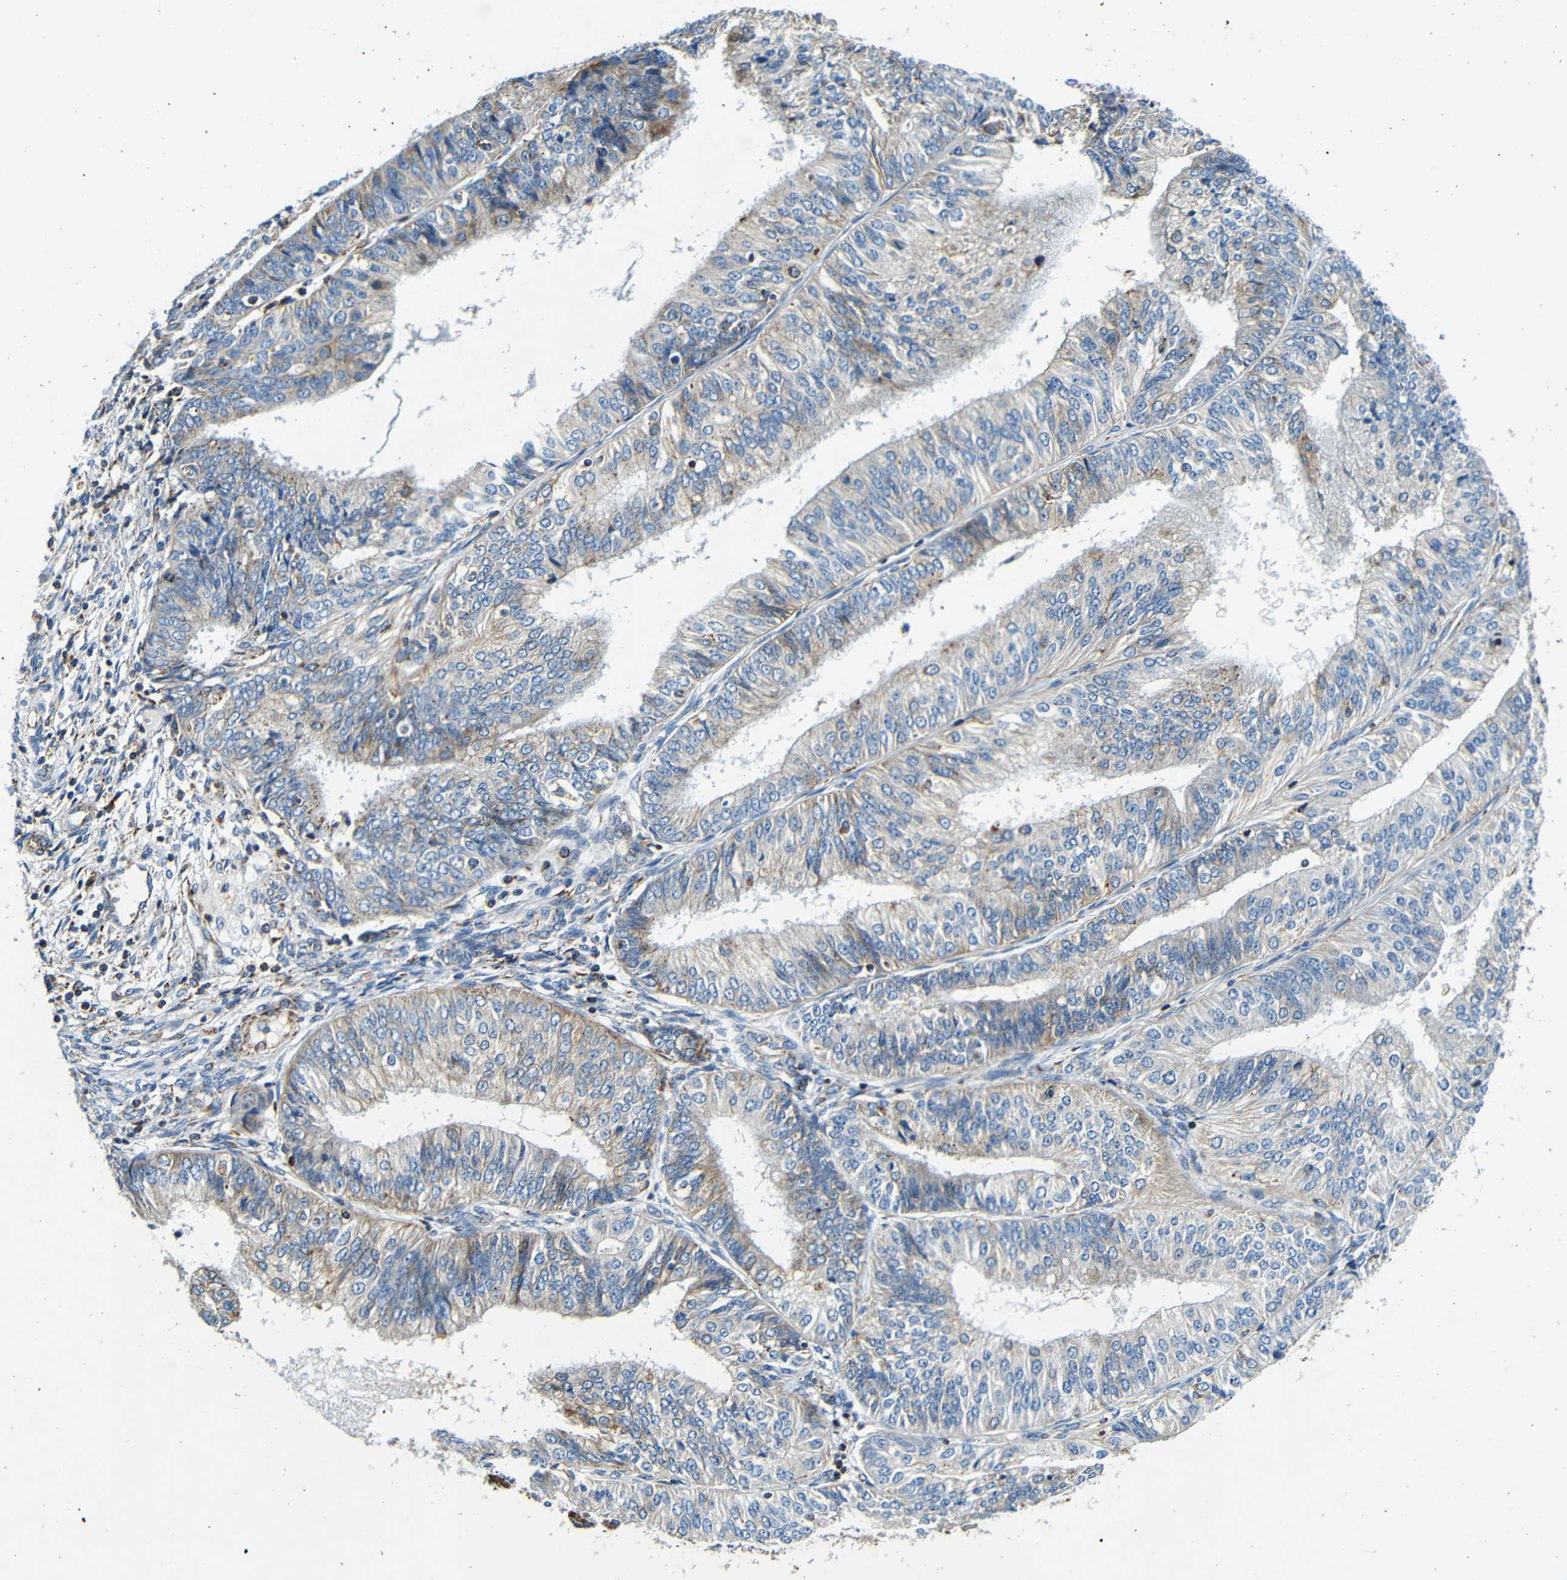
{"staining": {"intensity": "moderate", "quantity": "25%-75%", "location": "cytoplasmic/membranous"}, "tissue": "endometrial cancer", "cell_type": "Tumor cells", "image_type": "cancer", "snomed": [{"axis": "morphology", "description": "Adenocarcinoma, NOS"}, {"axis": "topography", "description": "Endometrium"}], "caption": "DAB immunohistochemical staining of endometrial adenocarcinoma exhibits moderate cytoplasmic/membranous protein expression in about 25%-75% of tumor cells.", "gene": "GALNT18", "patient": {"sex": "female", "age": 58}}